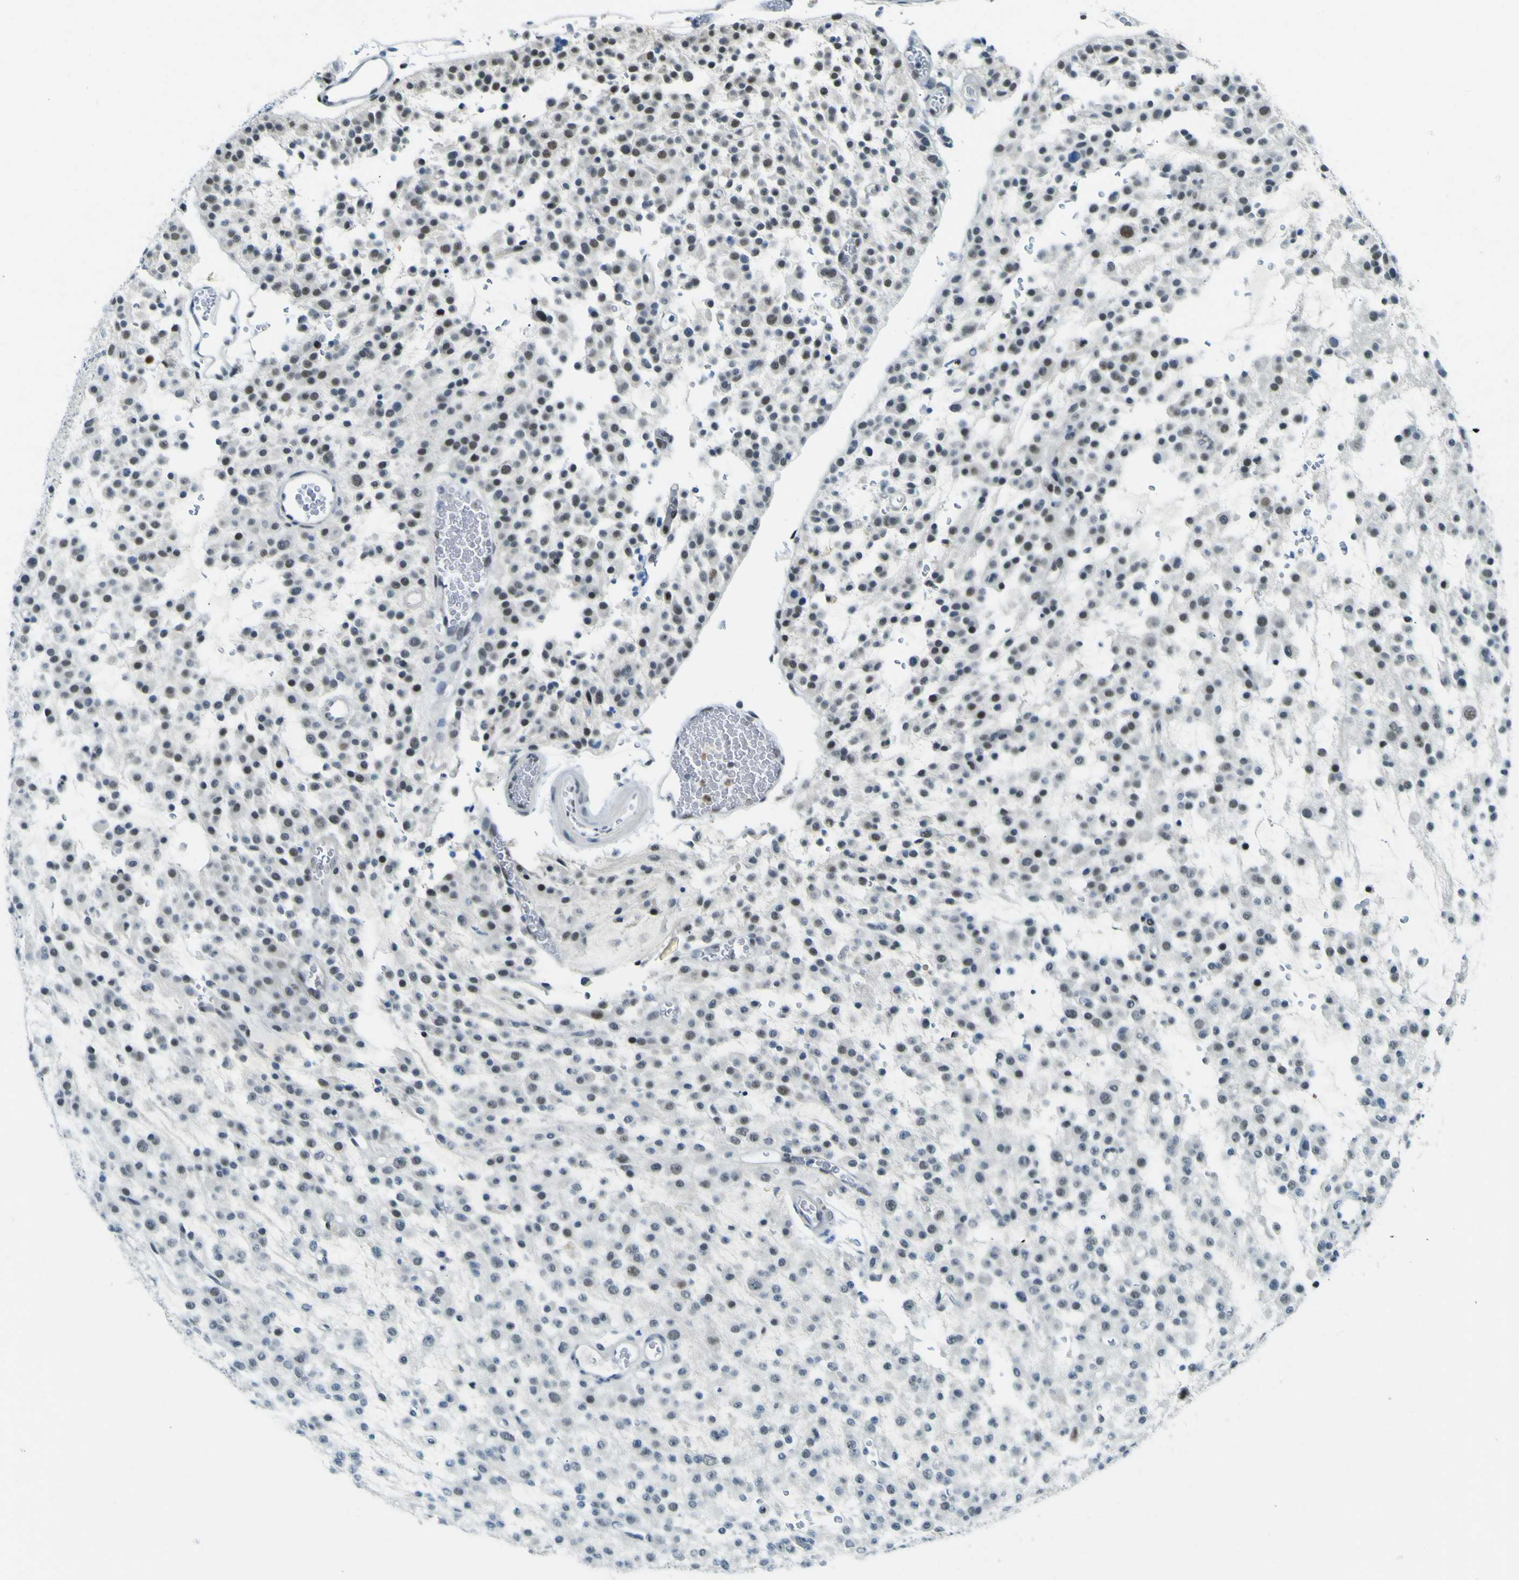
{"staining": {"intensity": "weak", "quantity": "<25%", "location": "nuclear"}, "tissue": "glioma", "cell_type": "Tumor cells", "image_type": "cancer", "snomed": [{"axis": "morphology", "description": "Glioma, malignant, Low grade"}, {"axis": "topography", "description": "Brain"}], "caption": "This is an immunohistochemistry histopathology image of low-grade glioma (malignant). There is no expression in tumor cells.", "gene": "CEBPG", "patient": {"sex": "male", "age": 38}}